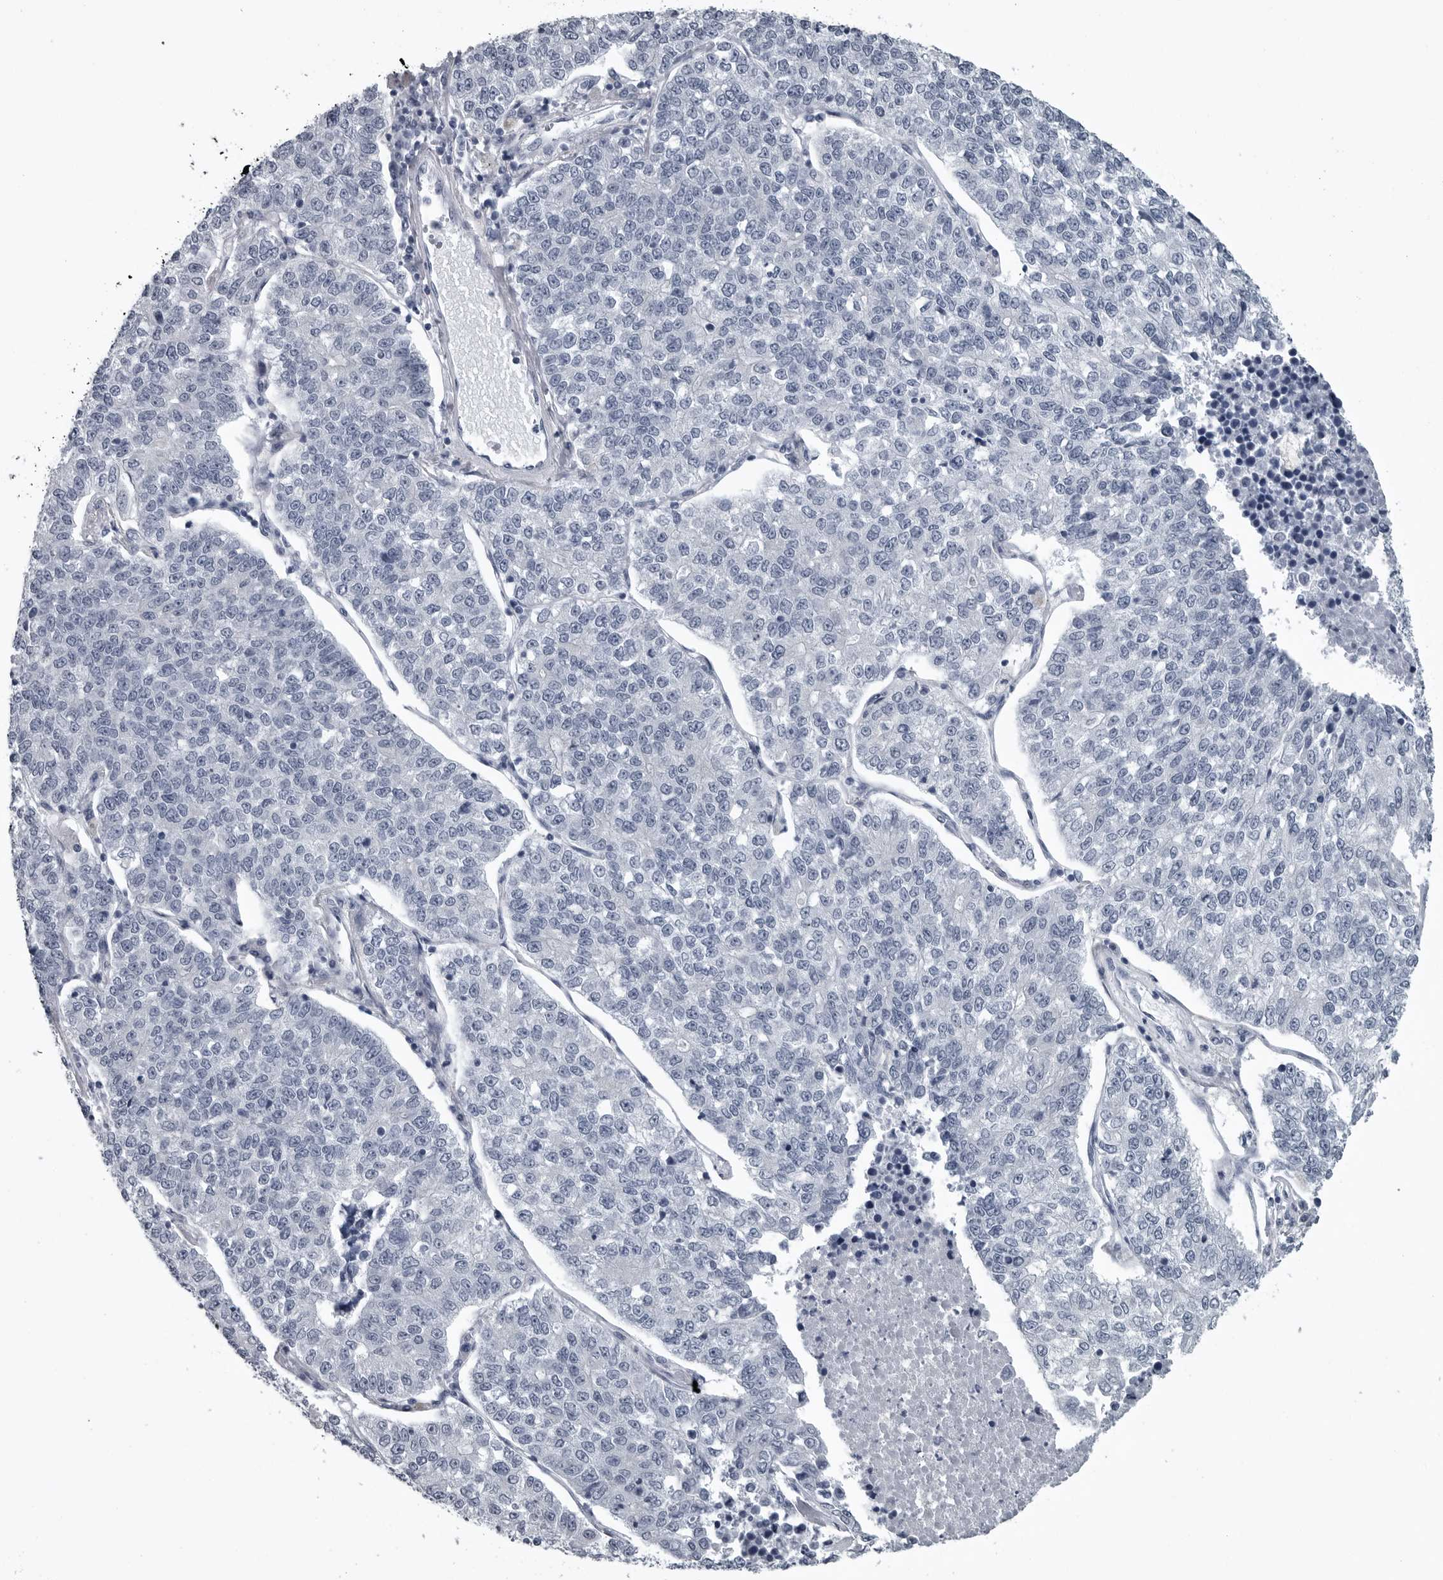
{"staining": {"intensity": "negative", "quantity": "none", "location": "none"}, "tissue": "lung cancer", "cell_type": "Tumor cells", "image_type": "cancer", "snomed": [{"axis": "morphology", "description": "Adenocarcinoma, NOS"}, {"axis": "topography", "description": "Lung"}], "caption": "High magnification brightfield microscopy of adenocarcinoma (lung) stained with DAB (3,3'-diaminobenzidine) (brown) and counterstained with hematoxylin (blue): tumor cells show no significant expression.", "gene": "MYOC", "patient": {"sex": "male", "age": 49}}